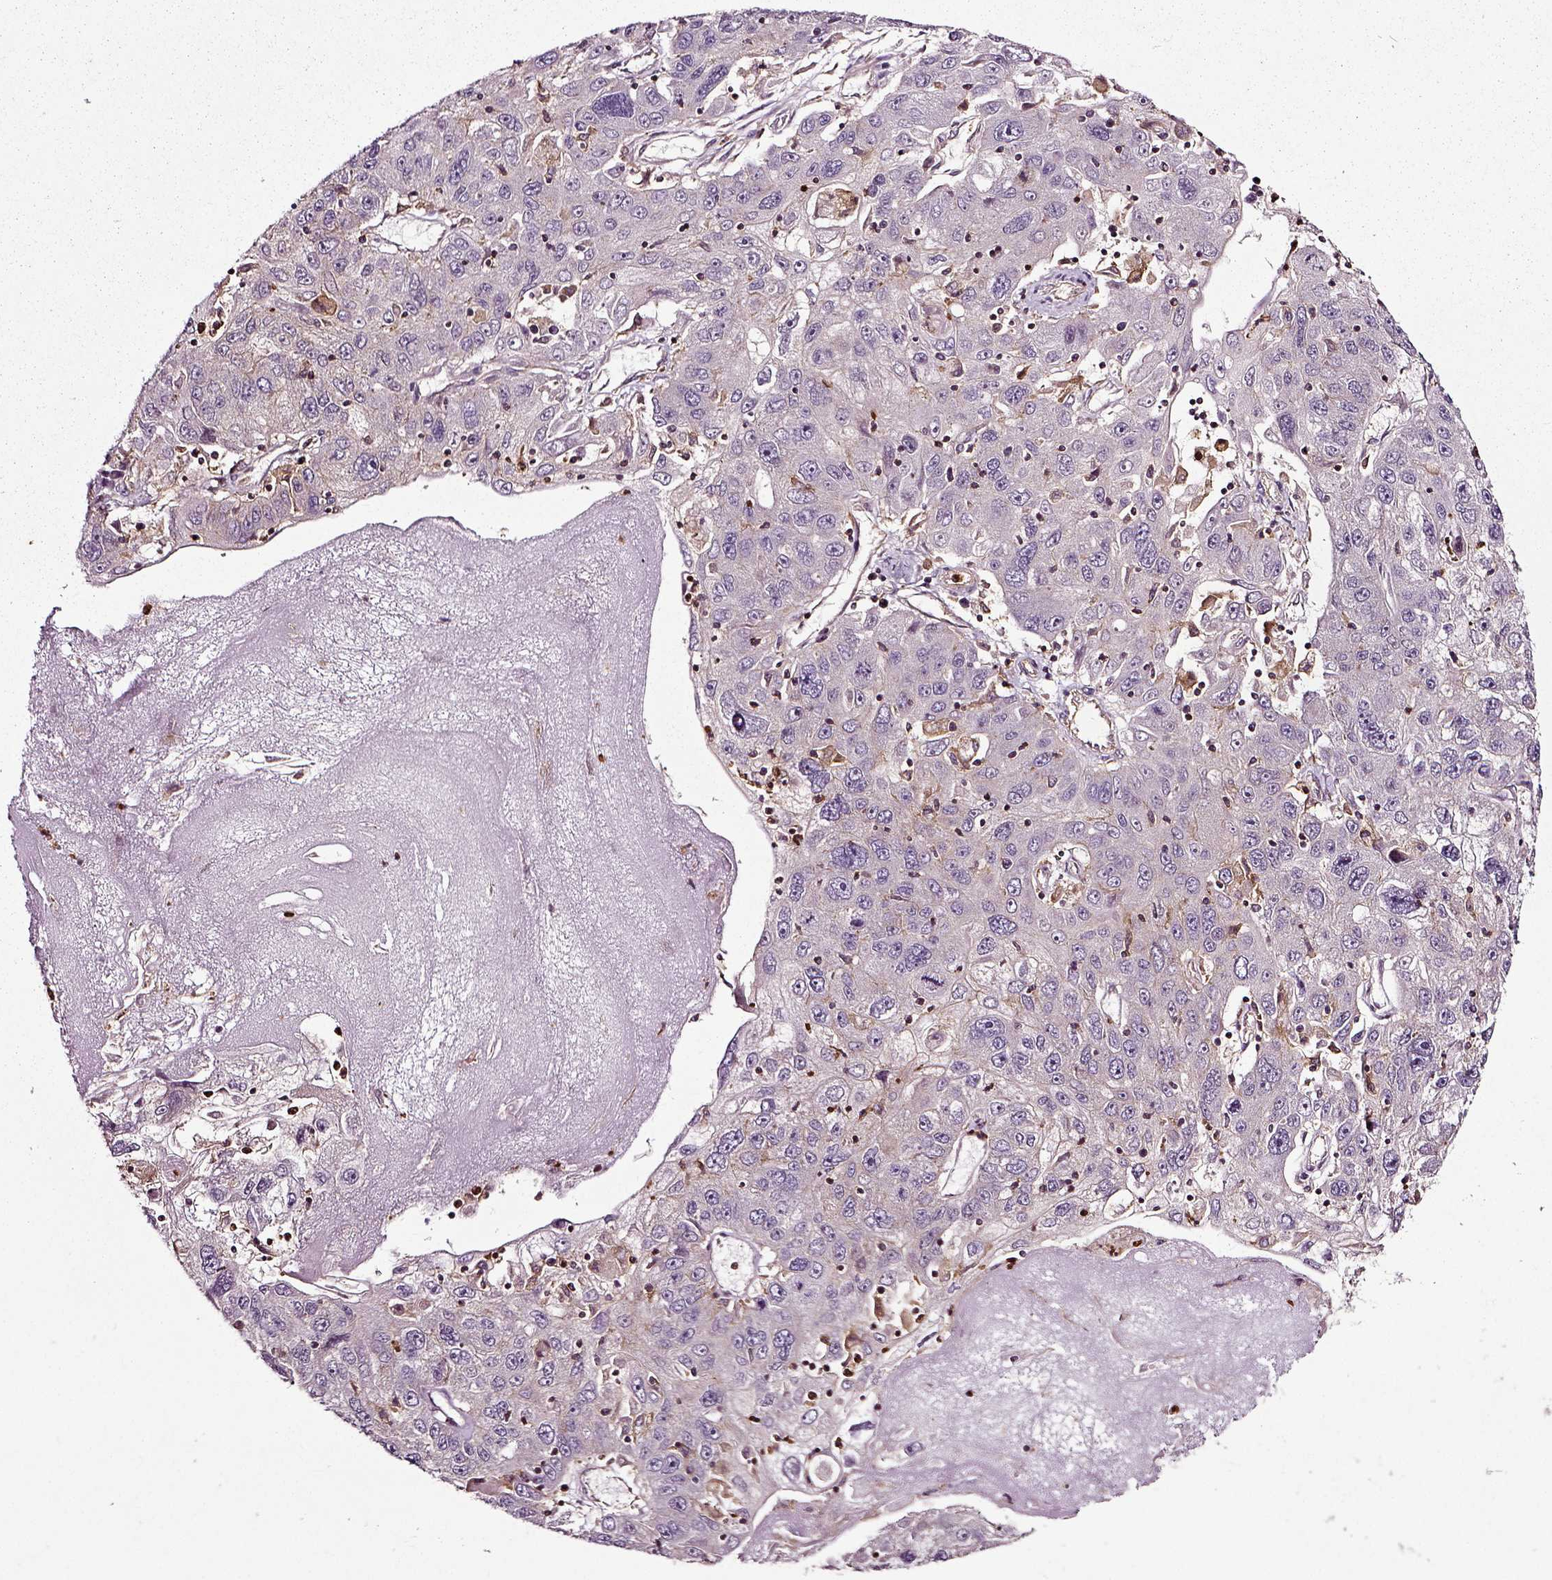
{"staining": {"intensity": "negative", "quantity": "none", "location": "none"}, "tissue": "stomach cancer", "cell_type": "Tumor cells", "image_type": "cancer", "snomed": [{"axis": "morphology", "description": "Adenocarcinoma, NOS"}, {"axis": "topography", "description": "Stomach"}], "caption": "This image is of stomach cancer stained with immunohistochemistry to label a protein in brown with the nuclei are counter-stained blue. There is no expression in tumor cells.", "gene": "RHOF", "patient": {"sex": "male", "age": 56}}